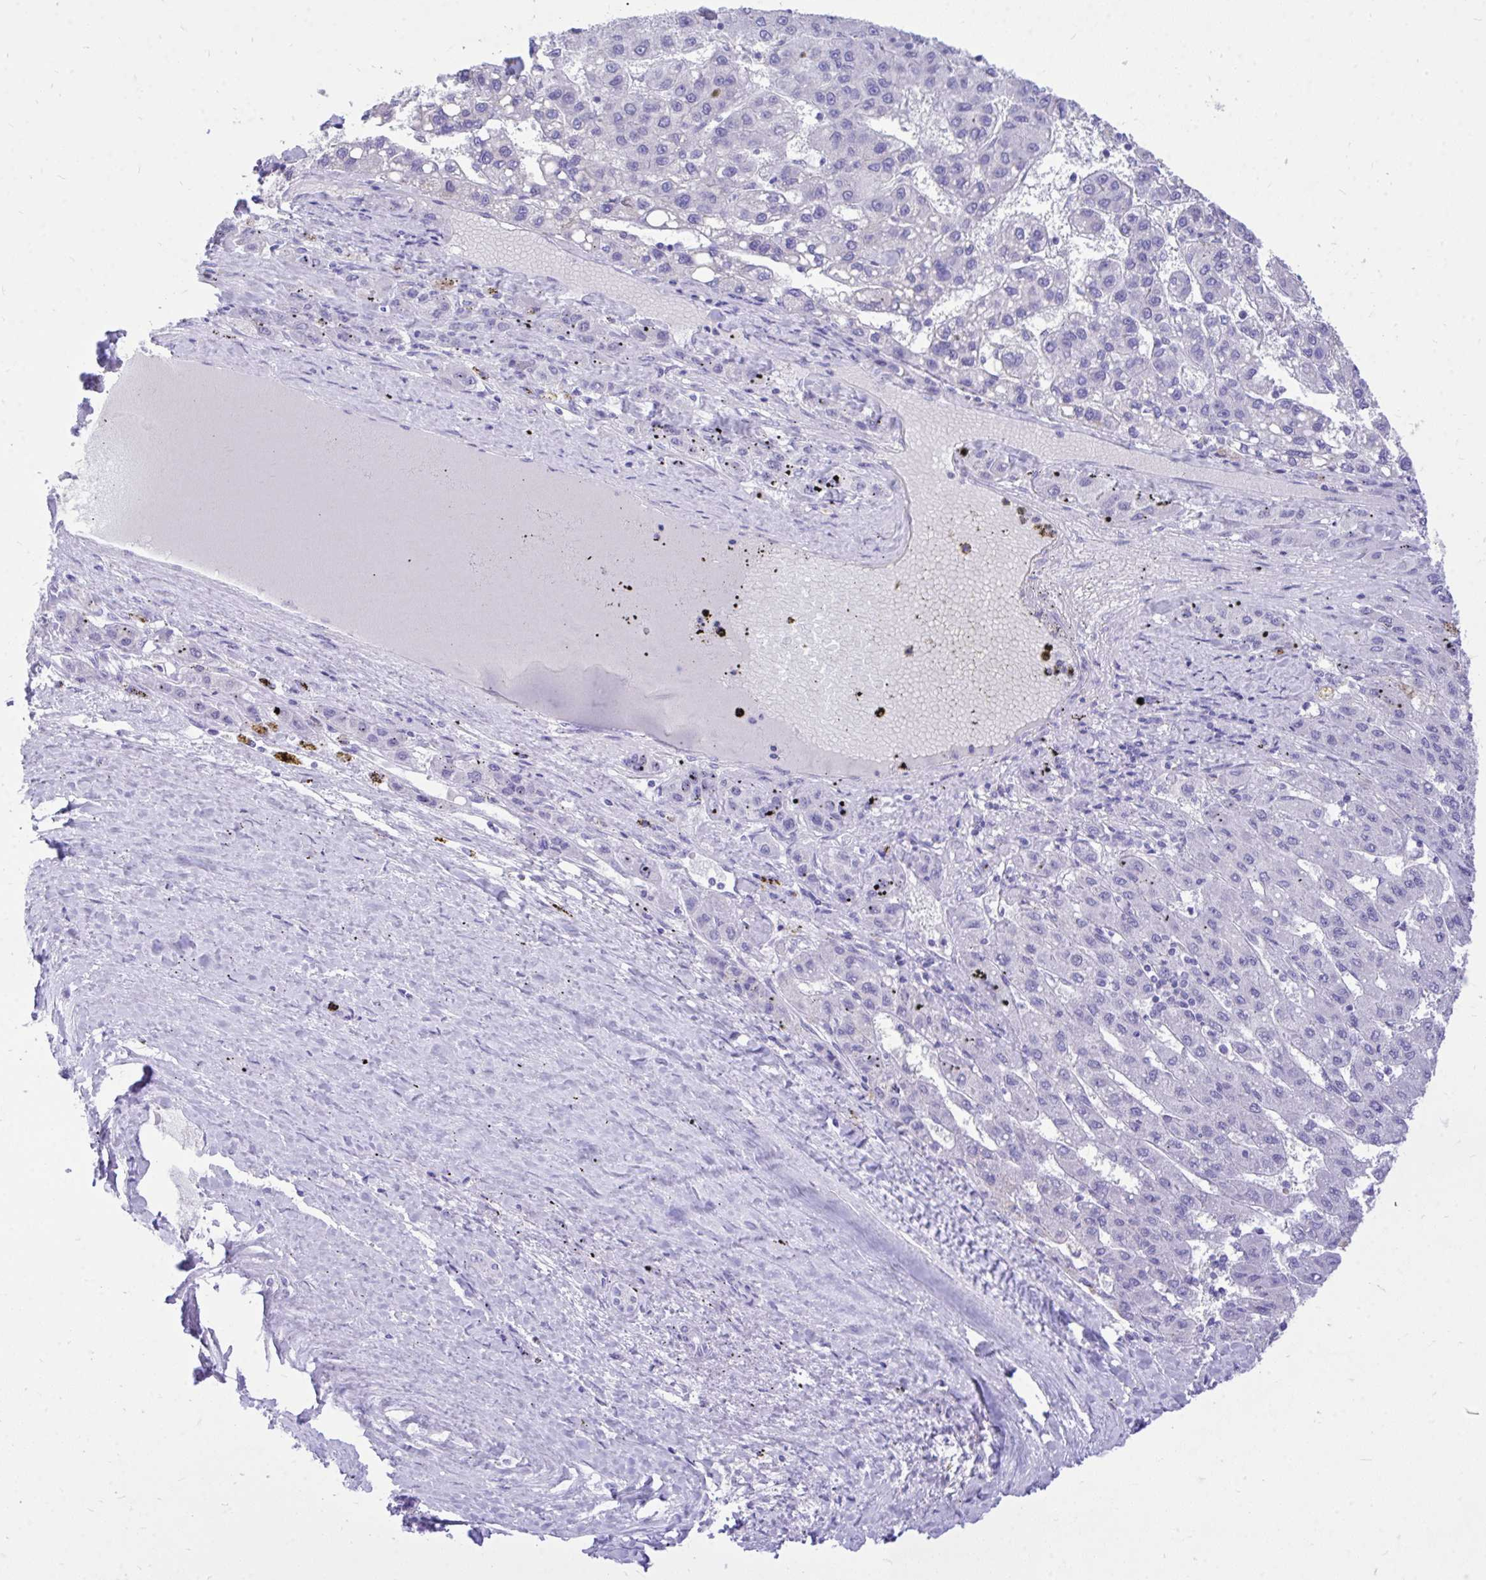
{"staining": {"intensity": "negative", "quantity": "none", "location": "none"}, "tissue": "liver cancer", "cell_type": "Tumor cells", "image_type": "cancer", "snomed": [{"axis": "morphology", "description": "Carcinoma, Hepatocellular, NOS"}, {"axis": "topography", "description": "Liver"}], "caption": "An image of human liver cancer (hepatocellular carcinoma) is negative for staining in tumor cells.", "gene": "MON1A", "patient": {"sex": "female", "age": 82}}